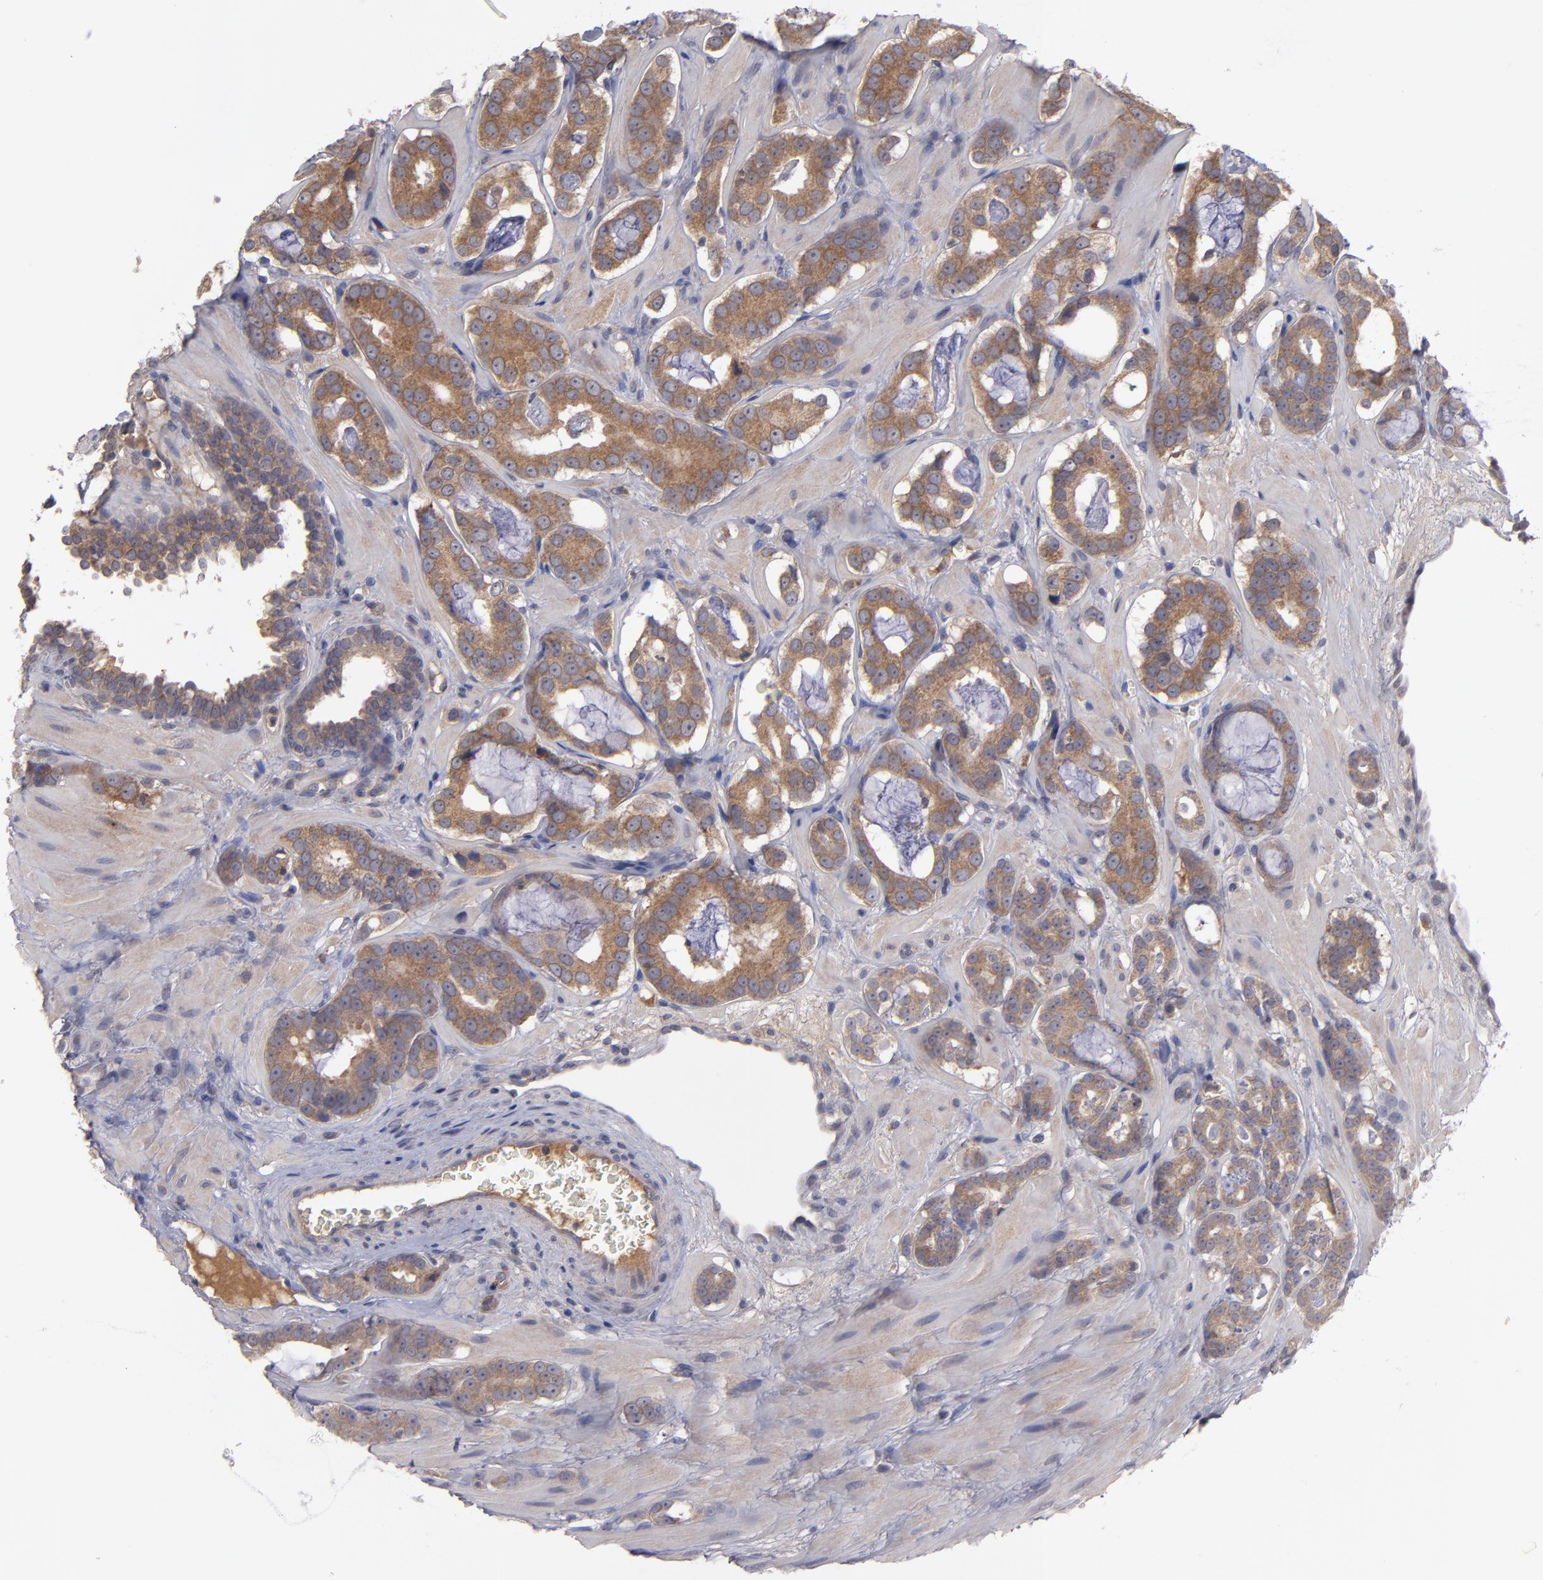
{"staining": {"intensity": "moderate", "quantity": ">75%", "location": "cytoplasmic/membranous"}, "tissue": "prostate cancer", "cell_type": "Tumor cells", "image_type": "cancer", "snomed": [{"axis": "morphology", "description": "Adenocarcinoma, Low grade"}, {"axis": "topography", "description": "Prostate"}], "caption": "Tumor cells reveal medium levels of moderate cytoplasmic/membranous staining in approximately >75% of cells in human prostate cancer.", "gene": "MMP11", "patient": {"sex": "male", "age": 57}}